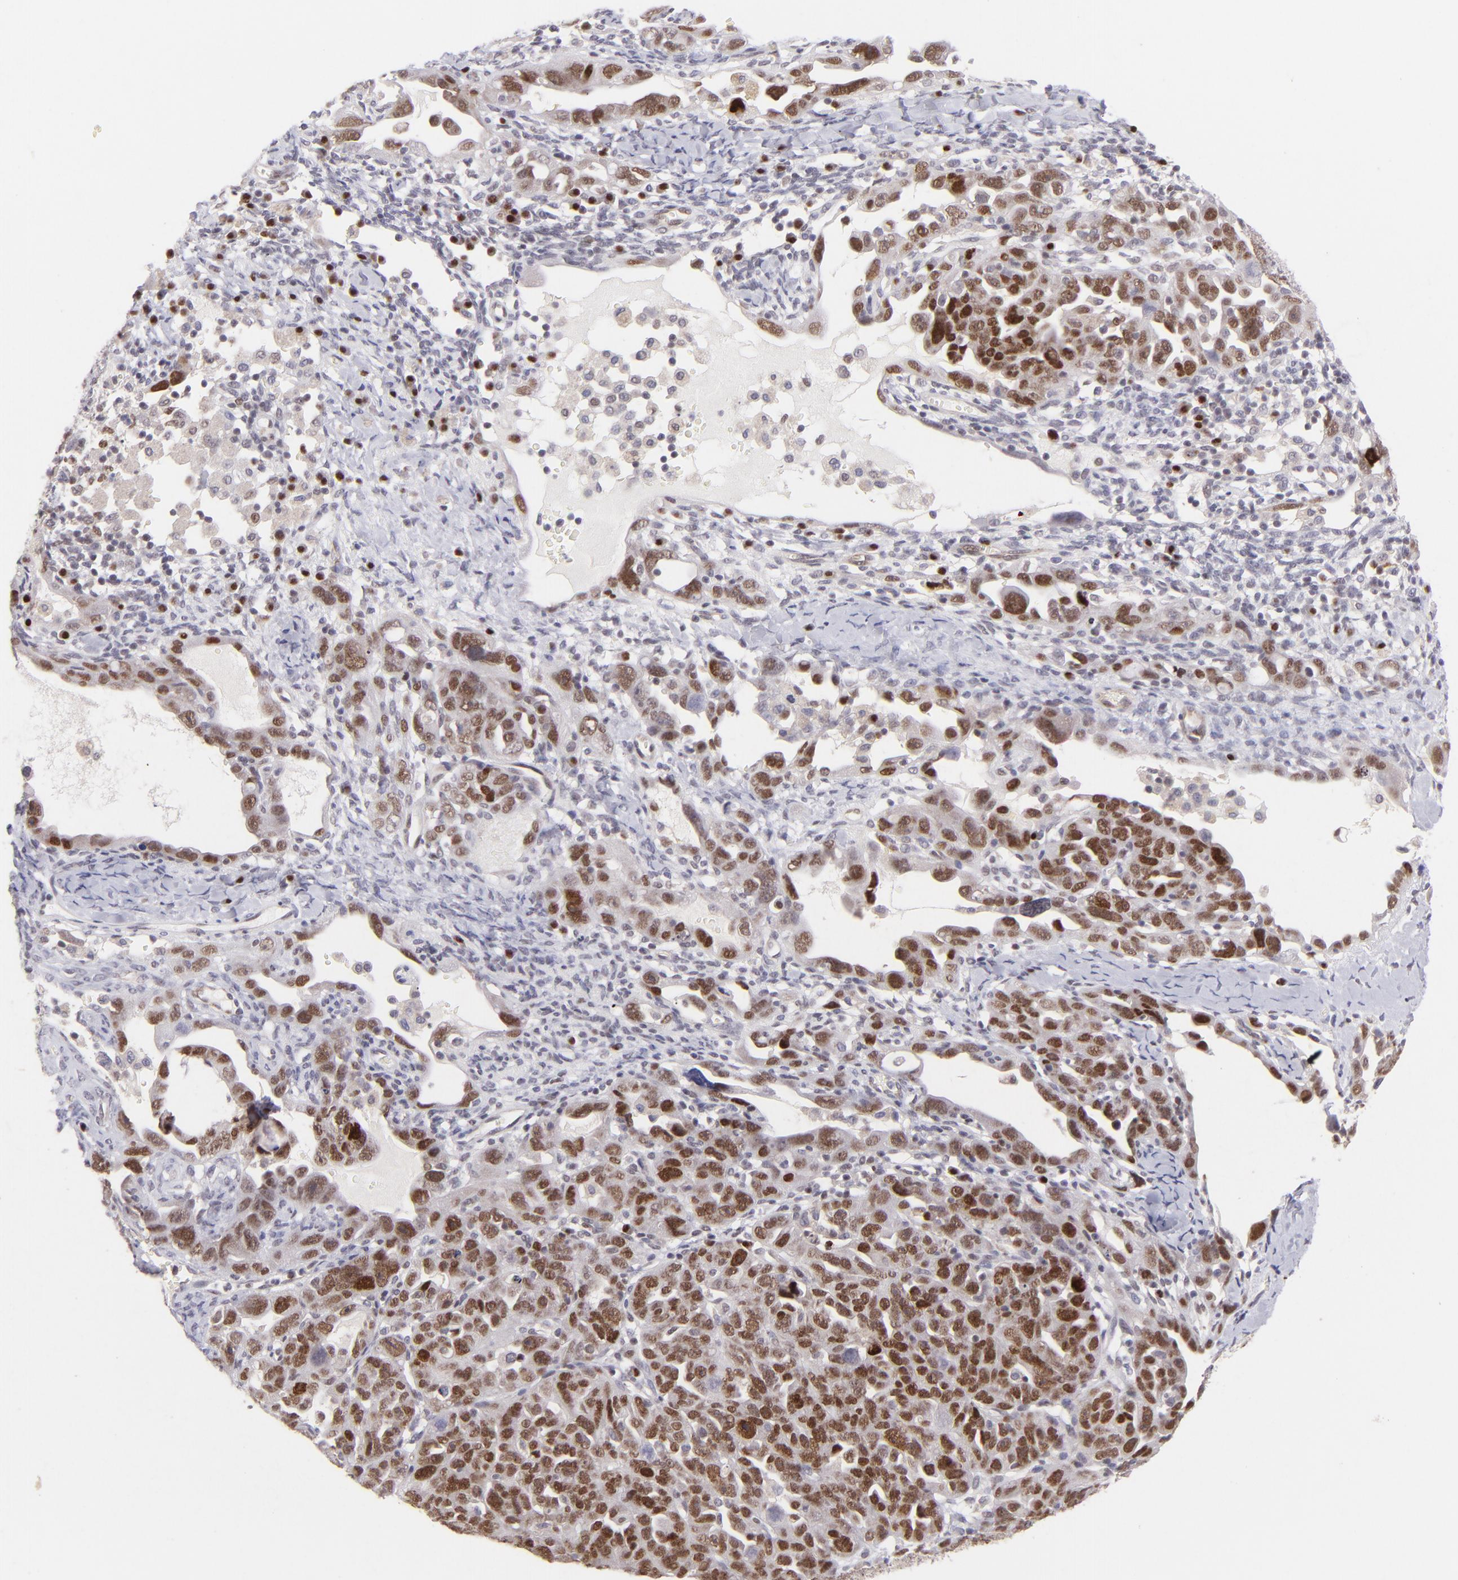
{"staining": {"intensity": "moderate", "quantity": ">75%", "location": "nuclear"}, "tissue": "ovarian cancer", "cell_type": "Tumor cells", "image_type": "cancer", "snomed": [{"axis": "morphology", "description": "Cystadenocarcinoma, serous, NOS"}, {"axis": "topography", "description": "Ovary"}], "caption": "Immunohistochemical staining of human ovarian cancer (serous cystadenocarcinoma) displays medium levels of moderate nuclear protein staining in approximately >75% of tumor cells.", "gene": "POU2F1", "patient": {"sex": "female", "age": 66}}